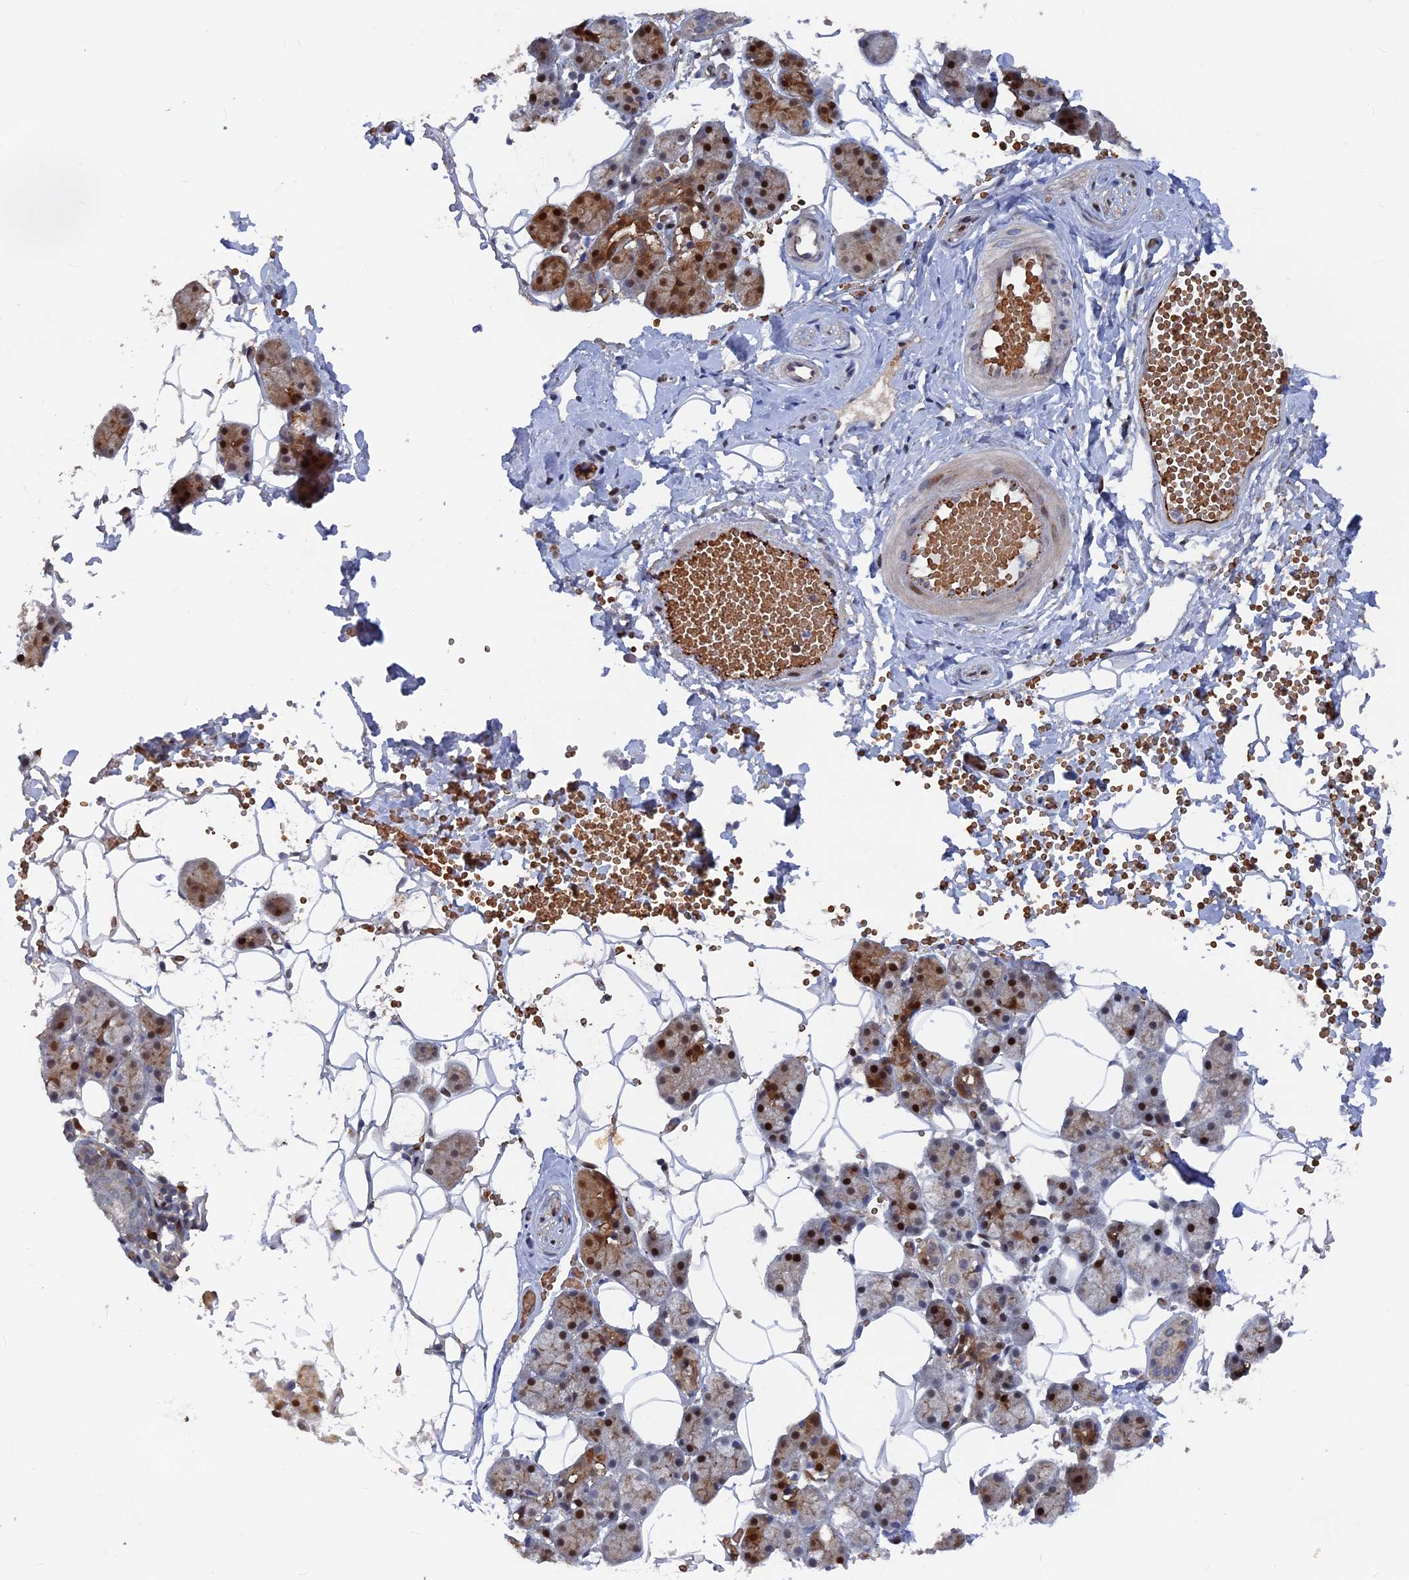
{"staining": {"intensity": "strong", "quantity": "25%-75%", "location": "cytoplasmic/membranous,nuclear"}, "tissue": "salivary gland", "cell_type": "Glandular cells", "image_type": "normal", "snomed": [{"axis": "morphology", "description": "Normal tissue, NOS"}, {"axis": "topography", "description": "Salivary gland"}], "caption": "Immunohistochemistry (IHC) of benign salivary gland demonstrates high levels of strong cytoplasmic/membranous,nuclear positivity in approximately 25%-75% of glandular cells.", "gene": "SH3D21", "patient": {"sex": "female", "age": 33}}